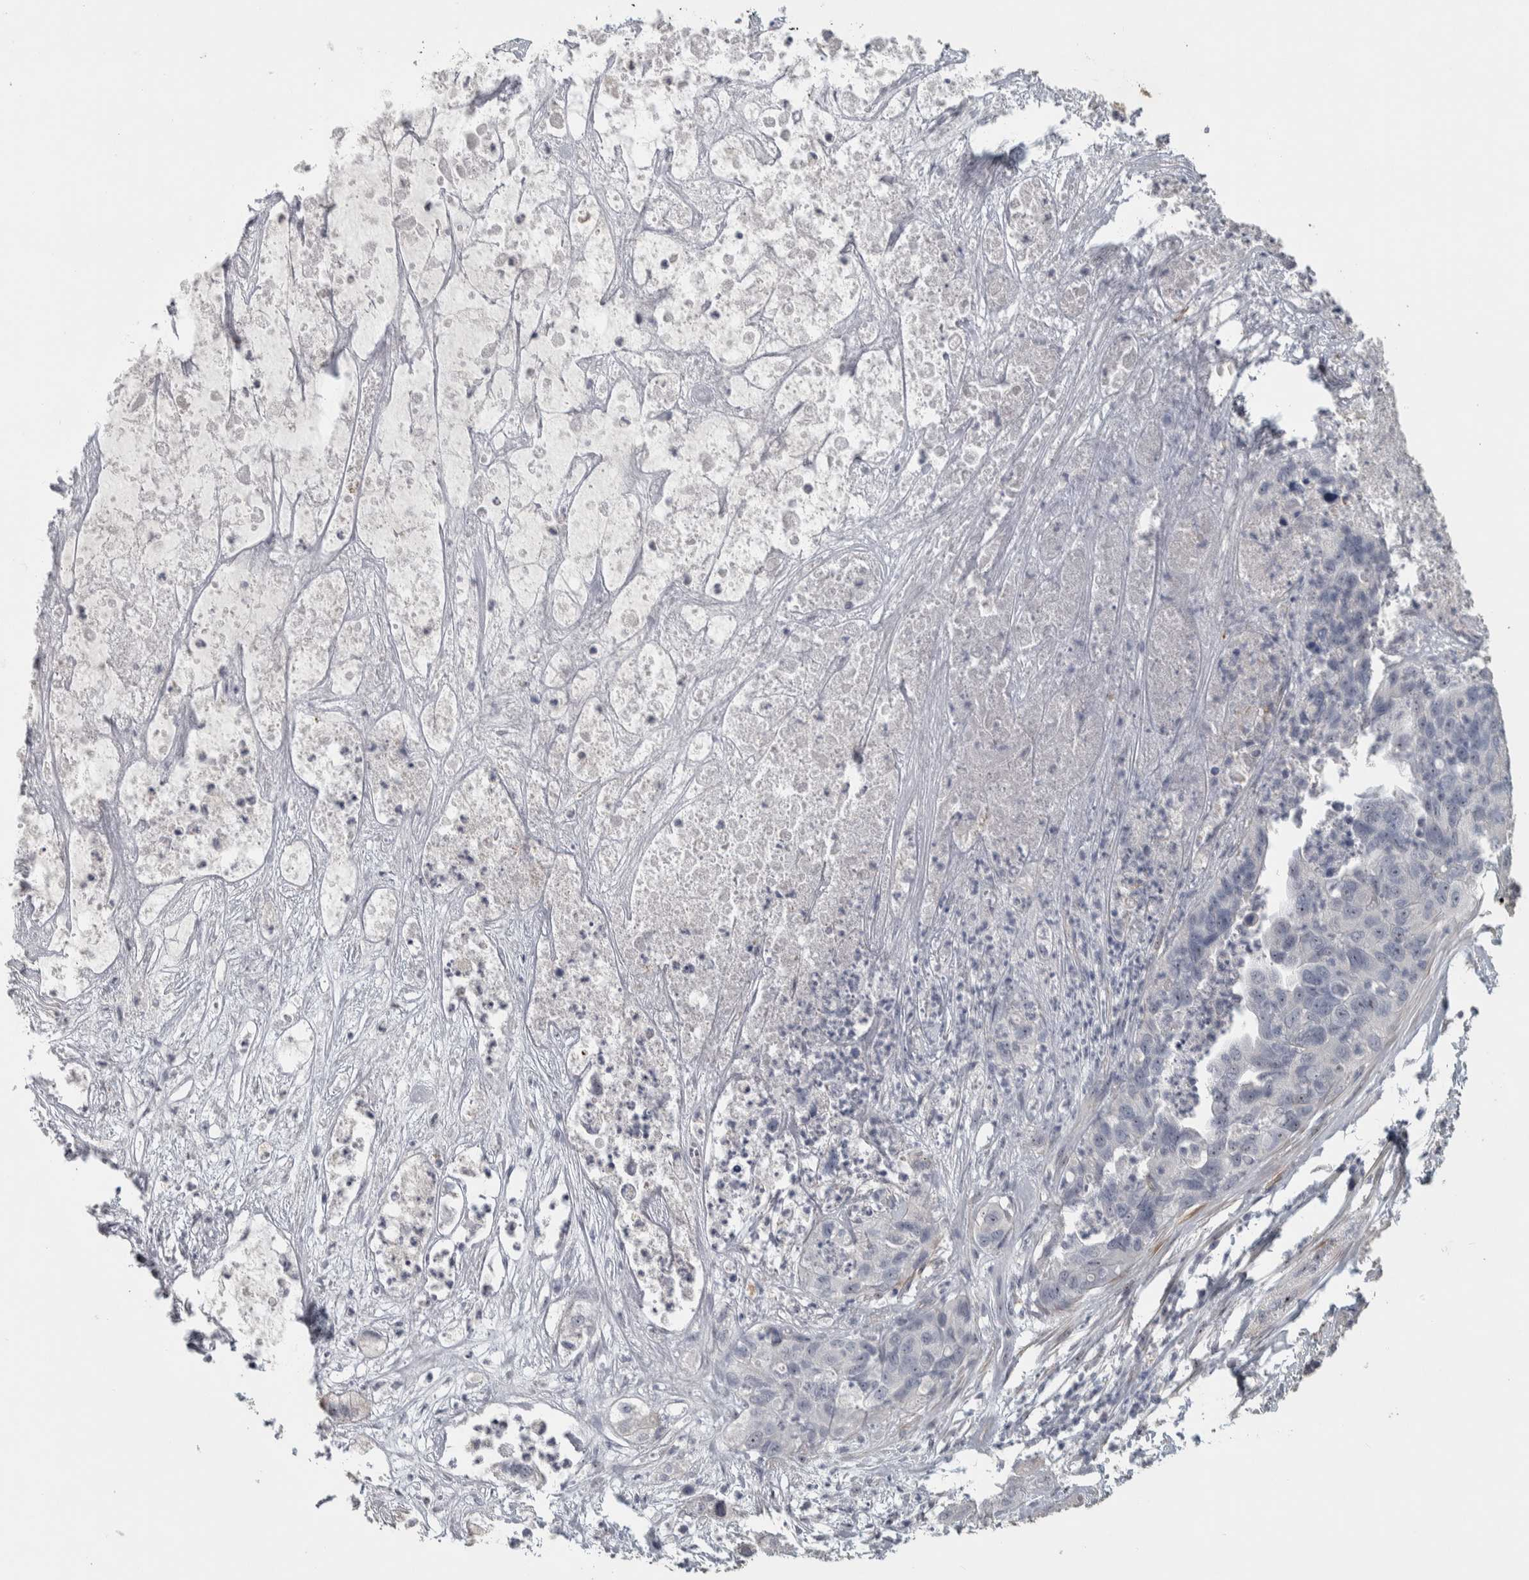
{"staining": {"intensity": "negative", "quantity": "none", "location": "none"}, "tissue": "pancreatic cancer", "cell_type": "Tumor cells", "image_type": "cancer", "snomed": [{"axis": "morphology", "description": "Adenocarcinoma, NOS"}, {"axis": "topography", "description": "Pancreas"}], "caption": "Protein analysis of pancreatic cancer demonstrates no significant staining in tumor cells.", "gene": "DCAF10", "patient": {"sex": "female", "age": 78}}